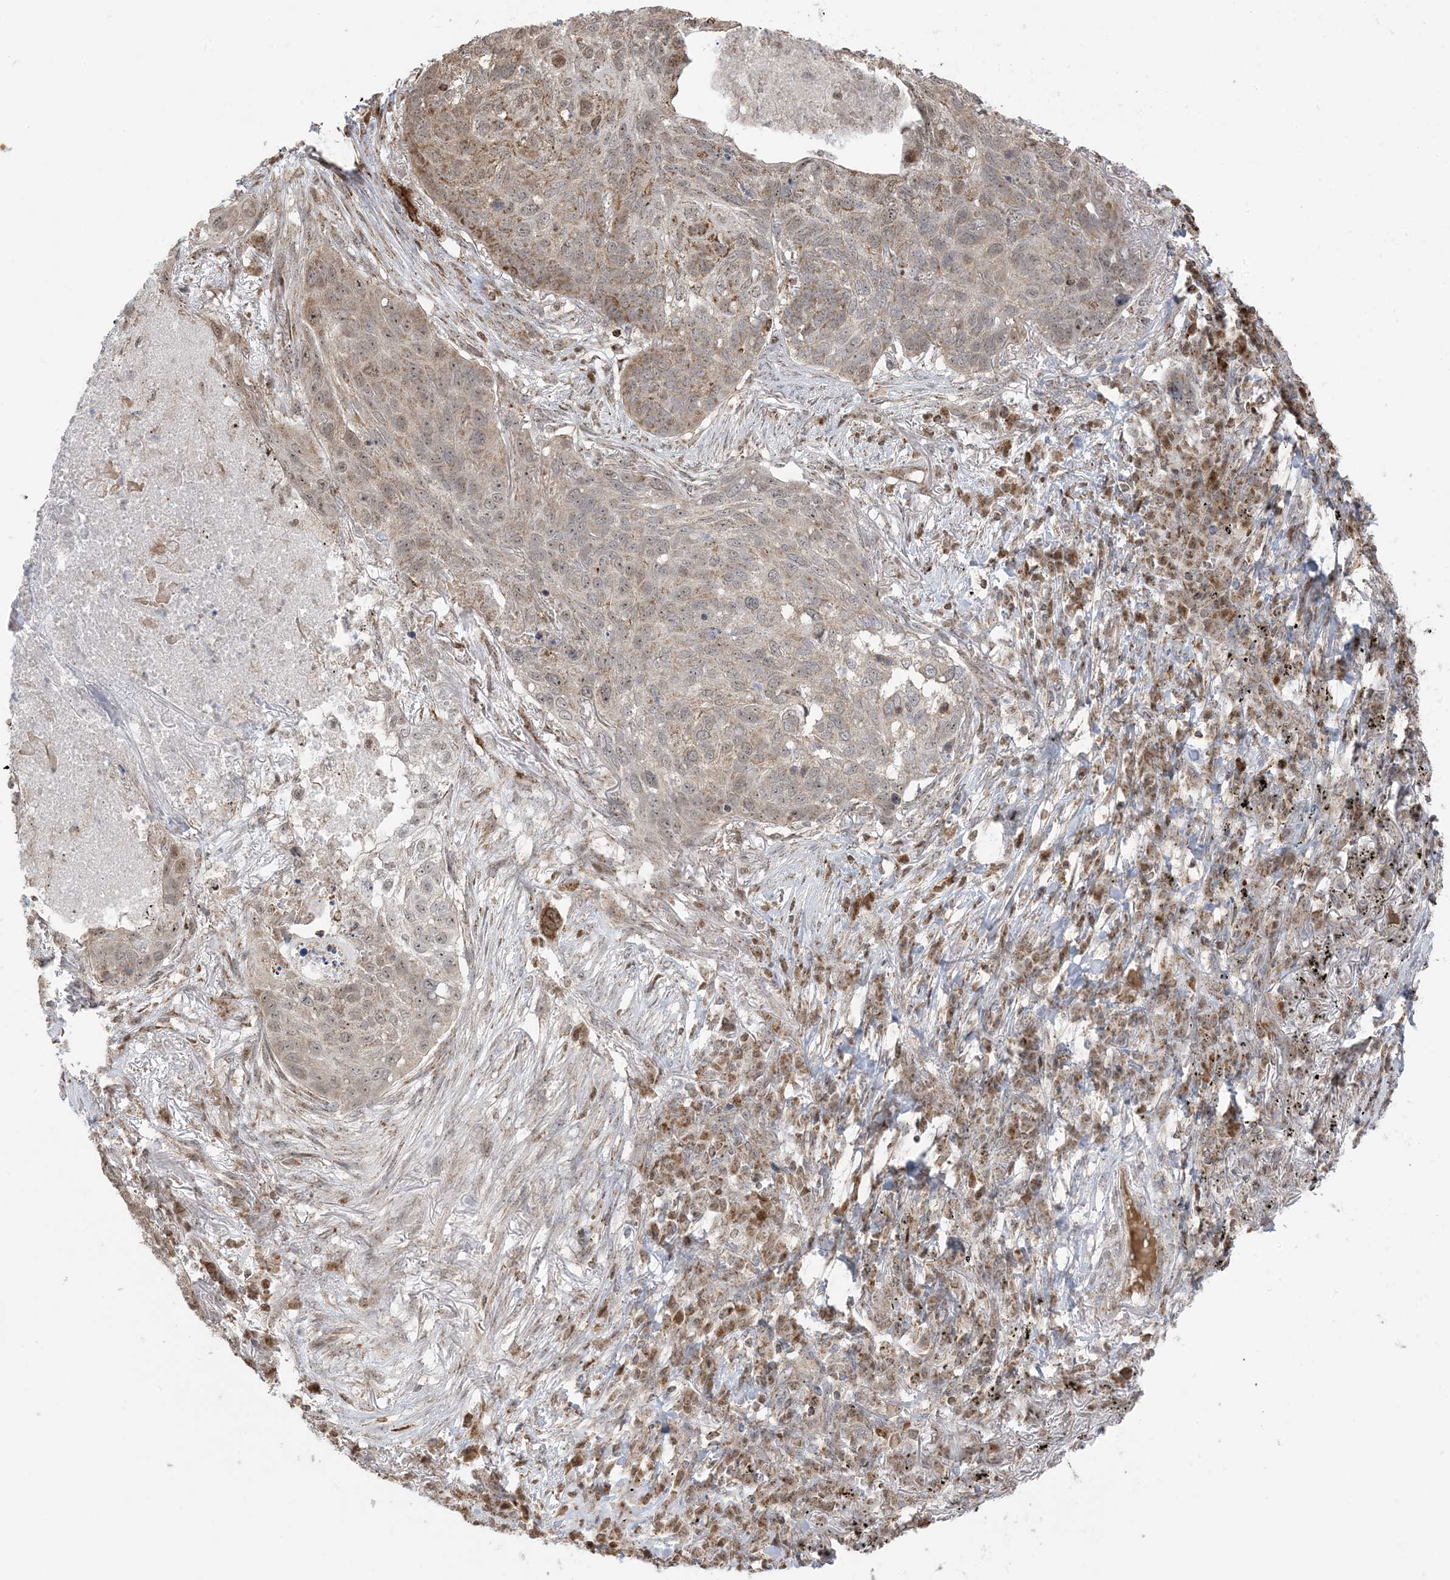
{"staining": {"intensity": "weak", "quantity": "25%-75%", "location": "cytoplasmic/membranous,nuclear"}, "tissue": "lung cancer", "cell_type": "Tumor cells", "image_type": "cancer", "snomed": [{"axis": "morphology", "description": "Squamous cell carcinoma, NOS"}, {"axis": "topography", "description": "Lung"}], "caption": "A brown stain shows weak cytoplasmic/membranous and nuclear positivity of a protein in lung cancer (squamous cell carcinoma) tumor cells.", "gene": "MAPKBP1", "patient": {"sex": "female", "age": 63}}